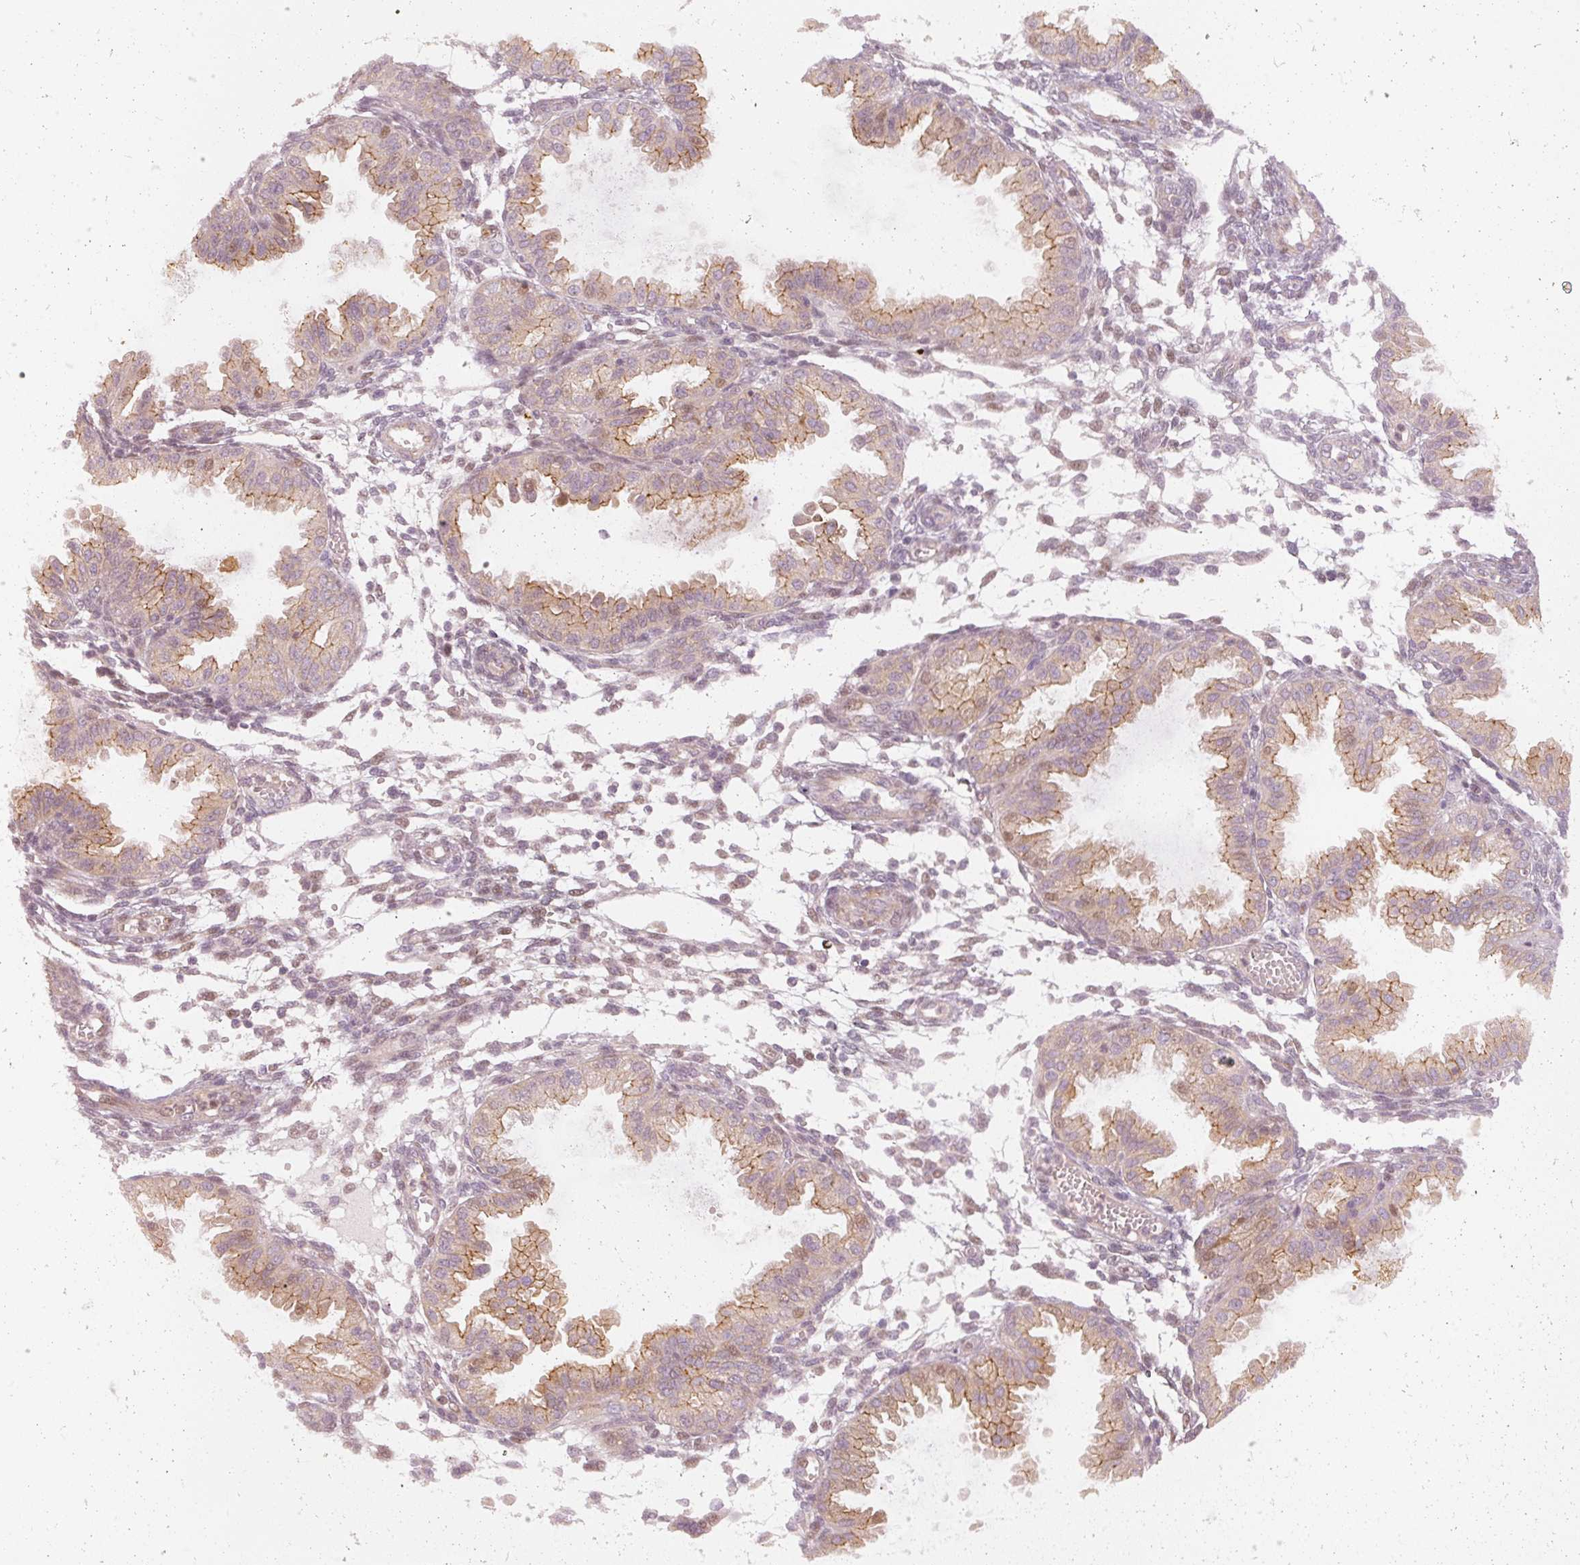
{"staining": {"intensity": "weak", "quantity": "<25%", "location": "nuclear"}, "tissue": "endometrium", "cell_type": "Cells in endometrial stroma", "image_type": "normal", "snomed": [{"axis": "morphology", "description": "Normal tissue, NOS"}, {"axis": "topography", "description": "Endometrium"}], "caption": "An IHC photomicrograph of benign endometrium is shown. There is no staining in cells in endometrial stroma of endometrium.", "gene": "DAPP1", "patient": {"sex": "female", "age": 33}}